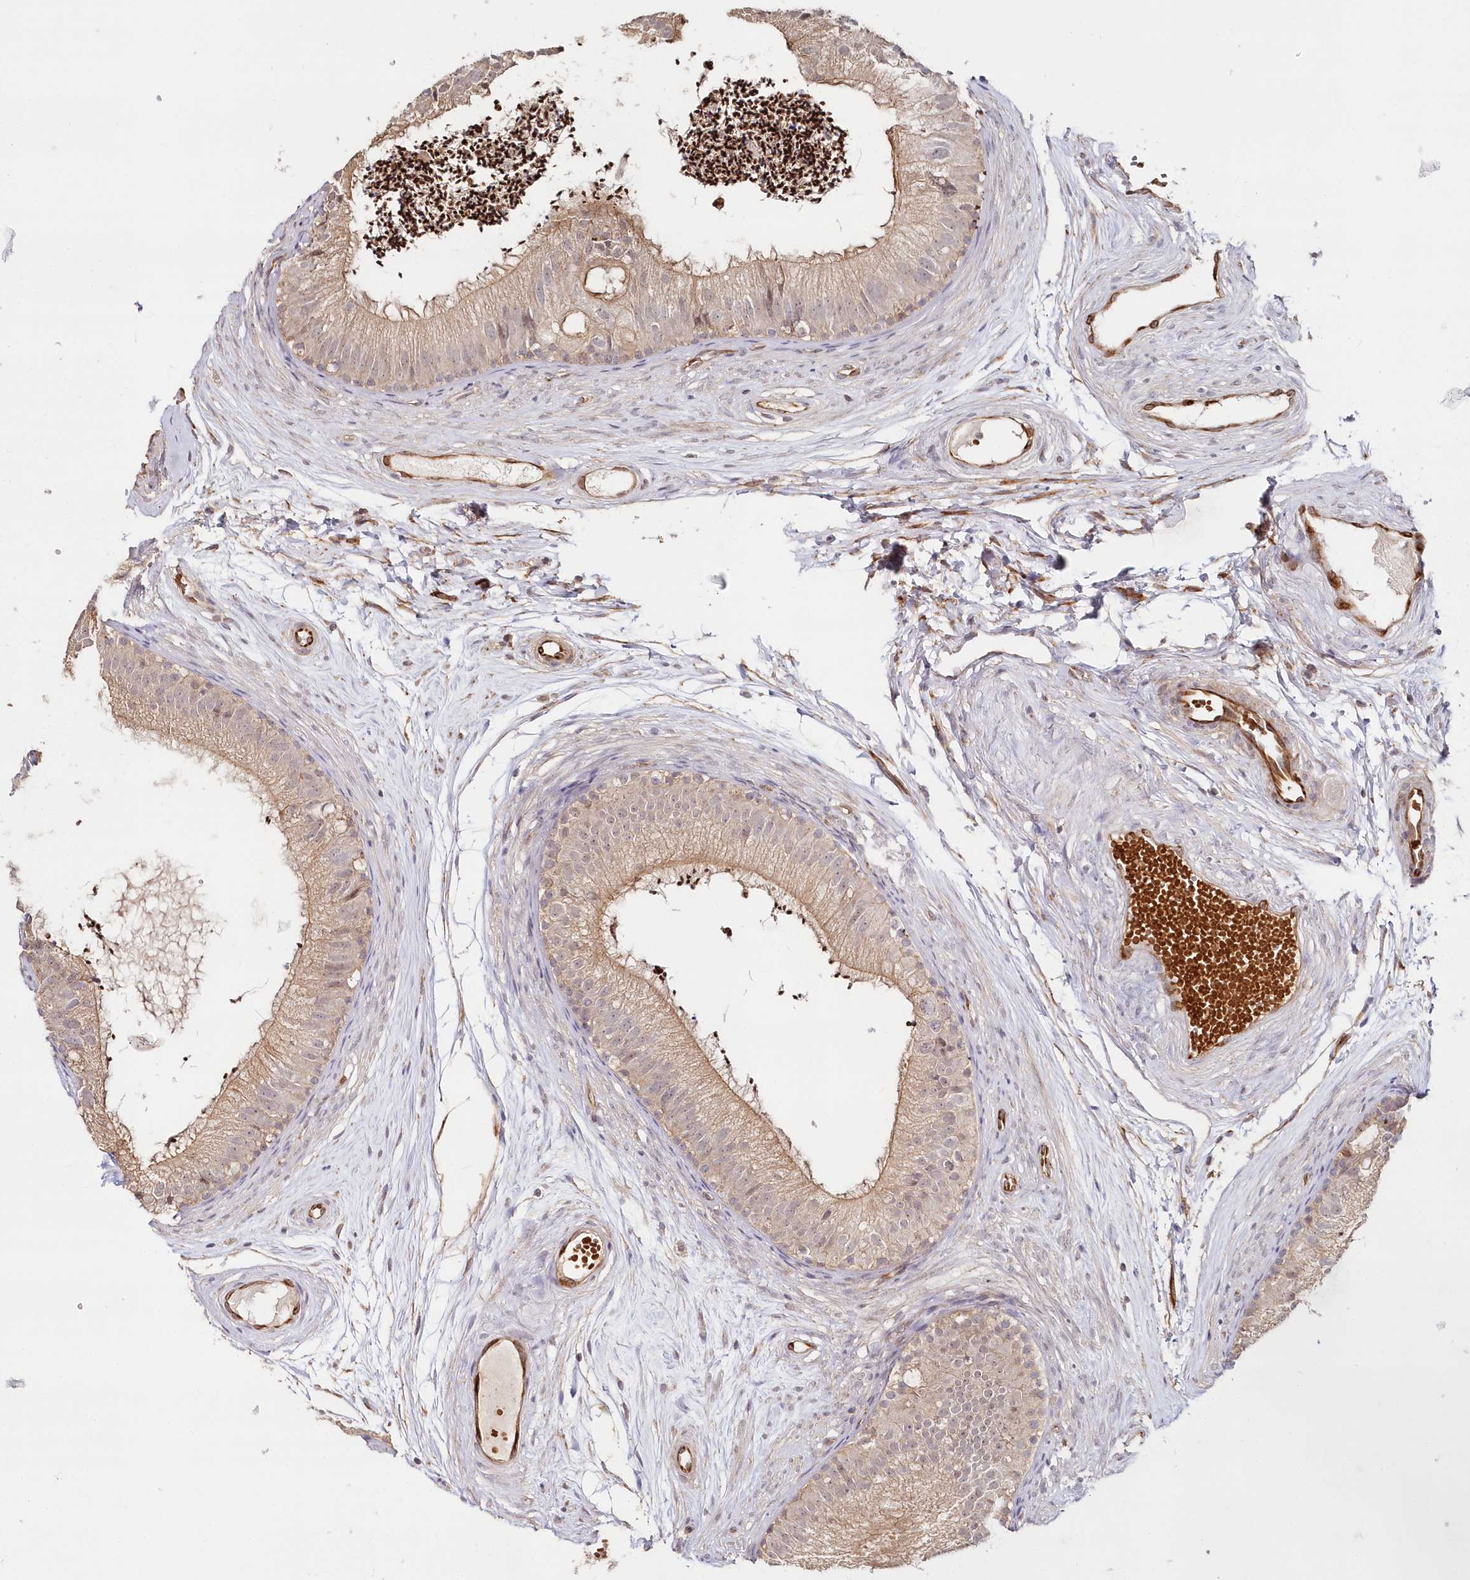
{"staining": {"intensity": "moderate", "quantity": ">75%", "location": "cytoplasmic/membranous"}, "tissue": "epididymis", "cell_type": "Glandular cells", "image_type": "normal", "snomed": [{"axis": "morphology", "description": "Normal tissue, NOS"}, {"axis": "topography", "description": "Epididymis"}], "caption": "A micrograph of epididymis stained for a protein exhibits moderate cytoplasmic/membranous brown staining in glandular cells.", "gene": "HYCC2", "patient": {"sex": "male", "age": 56}}